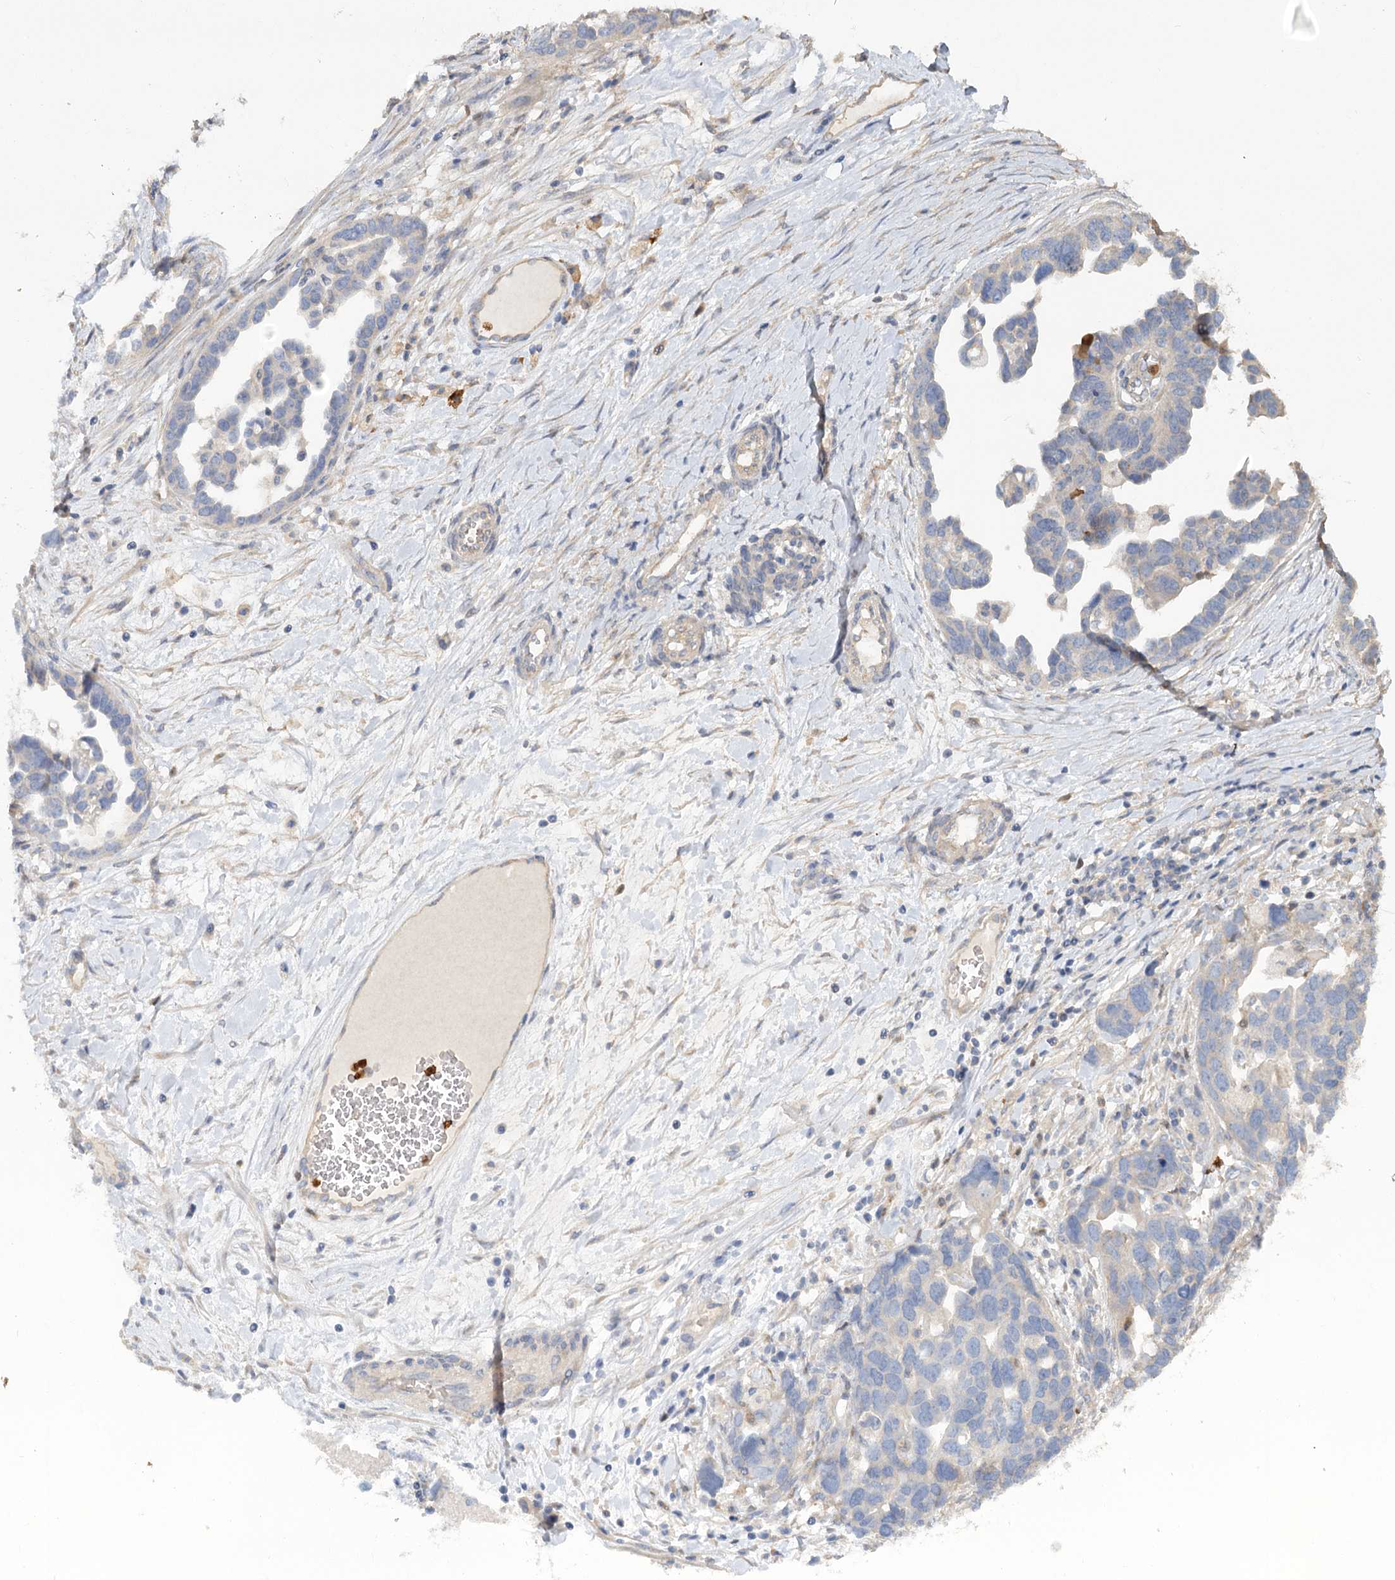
{"staining": {"intensity": "negative", "quantity": "none", "location": "none"}, "tissue": "ovarian cancer", "cell_type": "Tumor cells", "image_type": "cancer", "snomed": [{"axis": "morphology", "description": "Cystadenocarcinoma, serous, NOS"}, {"axis": "topography", "description": "Ovary"}], "caption": "The immunohistochemistry histopathology image has no significant positivity in tumor cells of ovarian serous cystadenocarcinoma tissue.", "gene": "EPB41L5", "patient": {"sex": "female", "age": 54}}